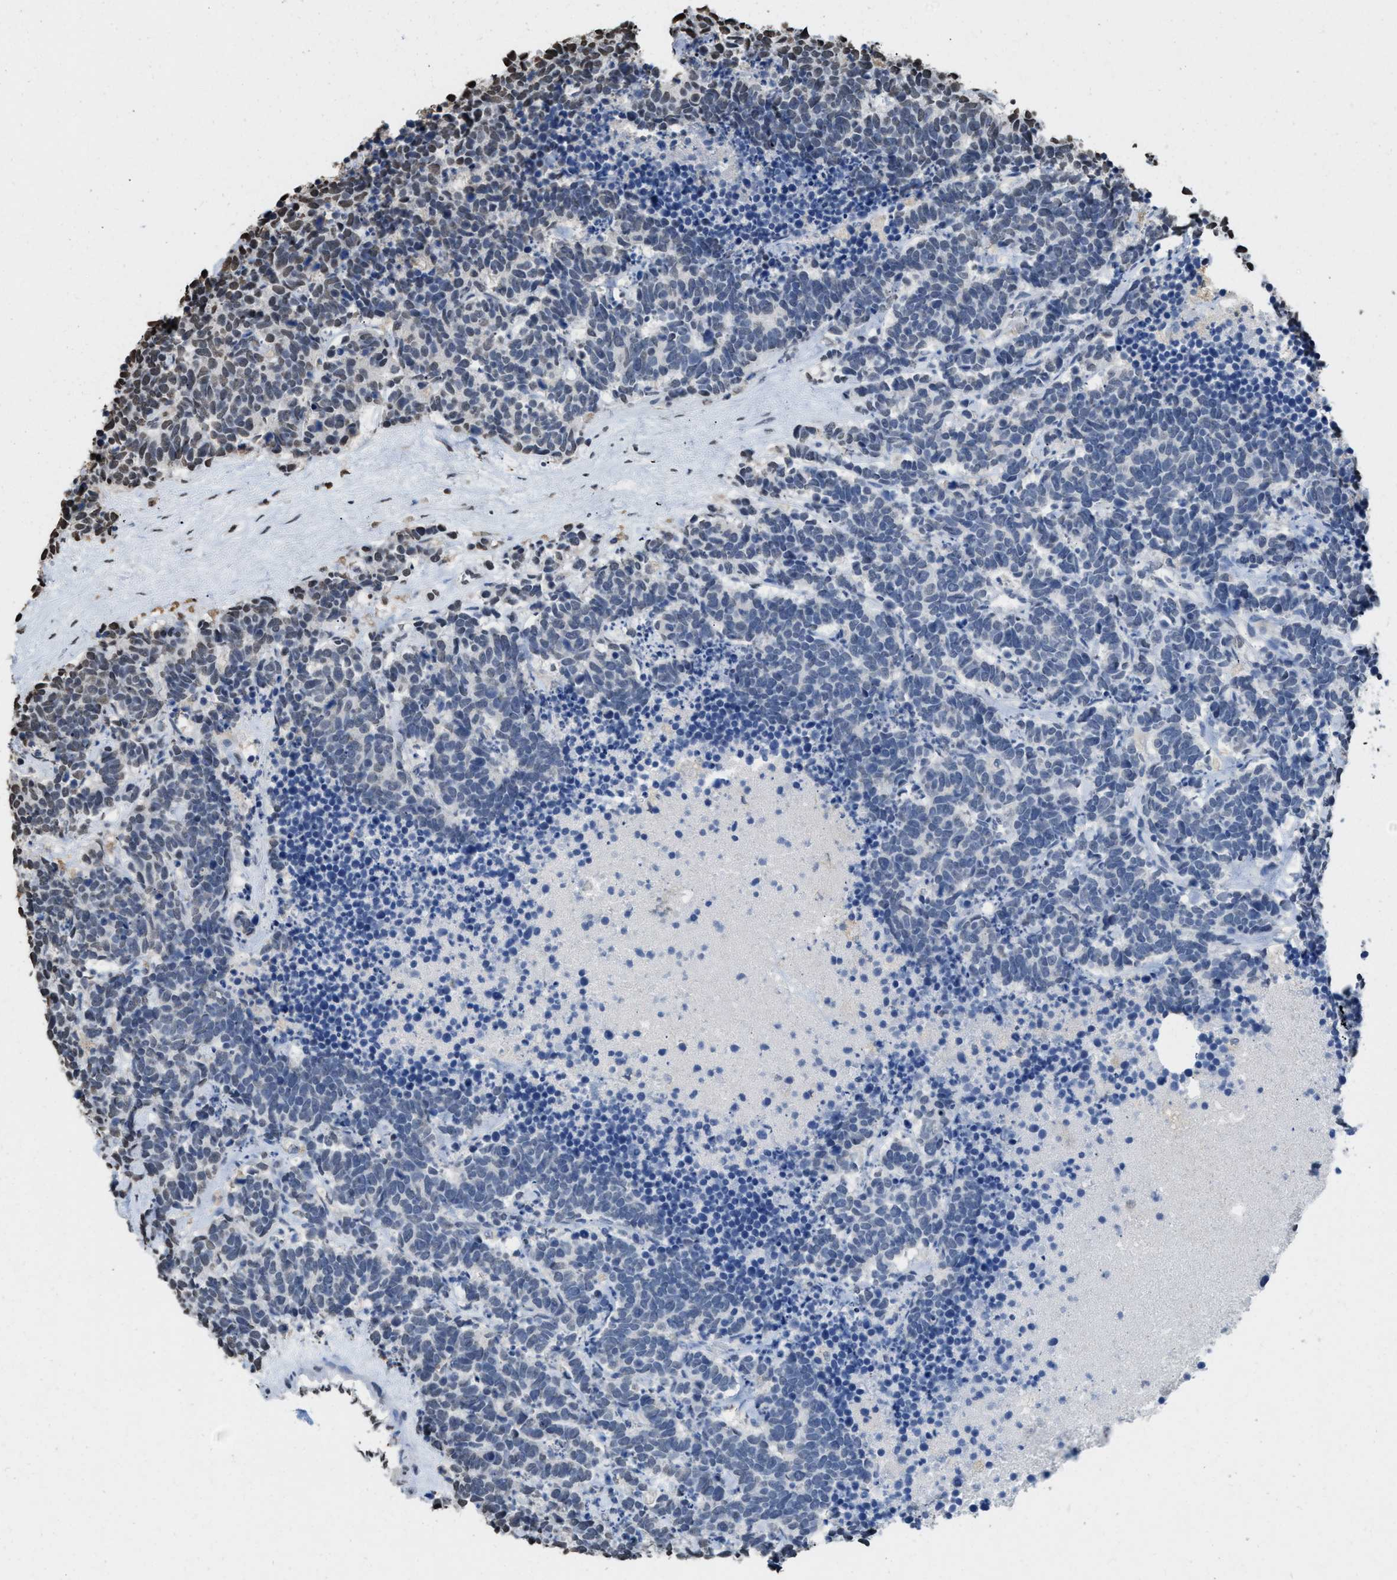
{"staining": {"intensity": "negative", "quantity": "none", "location": "none"}, "tissue": "carcinoid", "cell_type": "Tumor cells", "image_type": "cancer", "snomed": [{"axis": "morphology", "description": "Carcinoma, NOS"}, {"axis": "morphology", "description": "Carcinoid, malignant, NOS"}, {"axis": "topography", "description": "Urinary bladder"}], "caption": "Carcinoid was stained to show a protein in brown. There is no significant expression in tumor cells. (Immunohistochemistry, brightfield microscopy, high magnification).", "gene": "NUP88", "patient": {"sex": "male", "age": 57}}